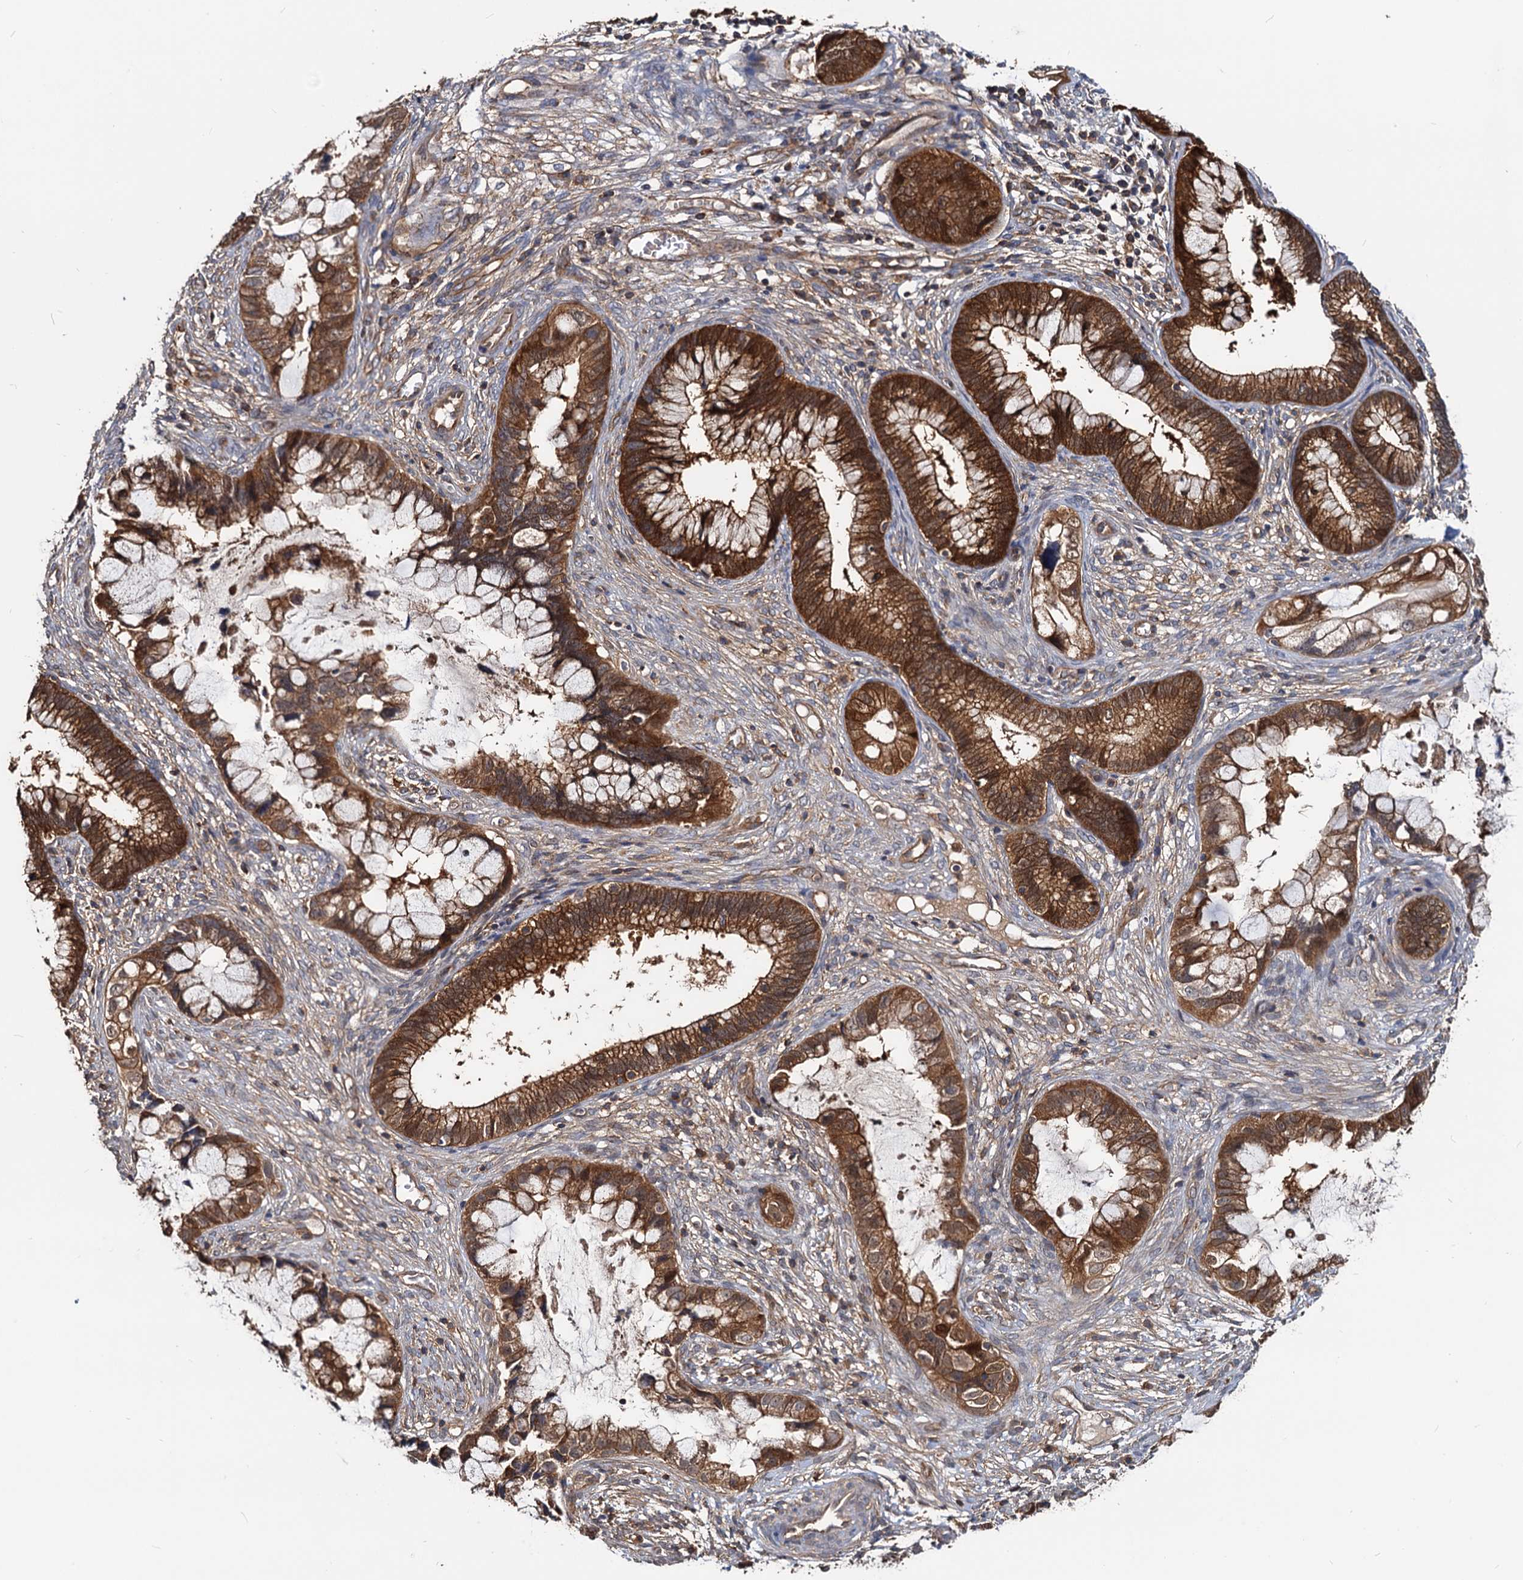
{"staining": {"intensity": "strong", "quantity": ">75%", "location": "cytoplasmic/membranous"}, "tissue": "cervical cancer", "cell_type": "Tumor cells", "image_type": "cancer", "snomed": [{"axis": "morphology", "description": "Adenocarcinoma, NOS"}, {"axis": "topography", "description": "Cervix"}], "caption": "Adenocarcinoma (cervical) tissue displays strong cytoplasmic/membranous expression in approximately >75% of tumor cells, visualized by immunohistochemistry.", "gene": "IDI1", "patient": {"sex": "female", "age": 44}}